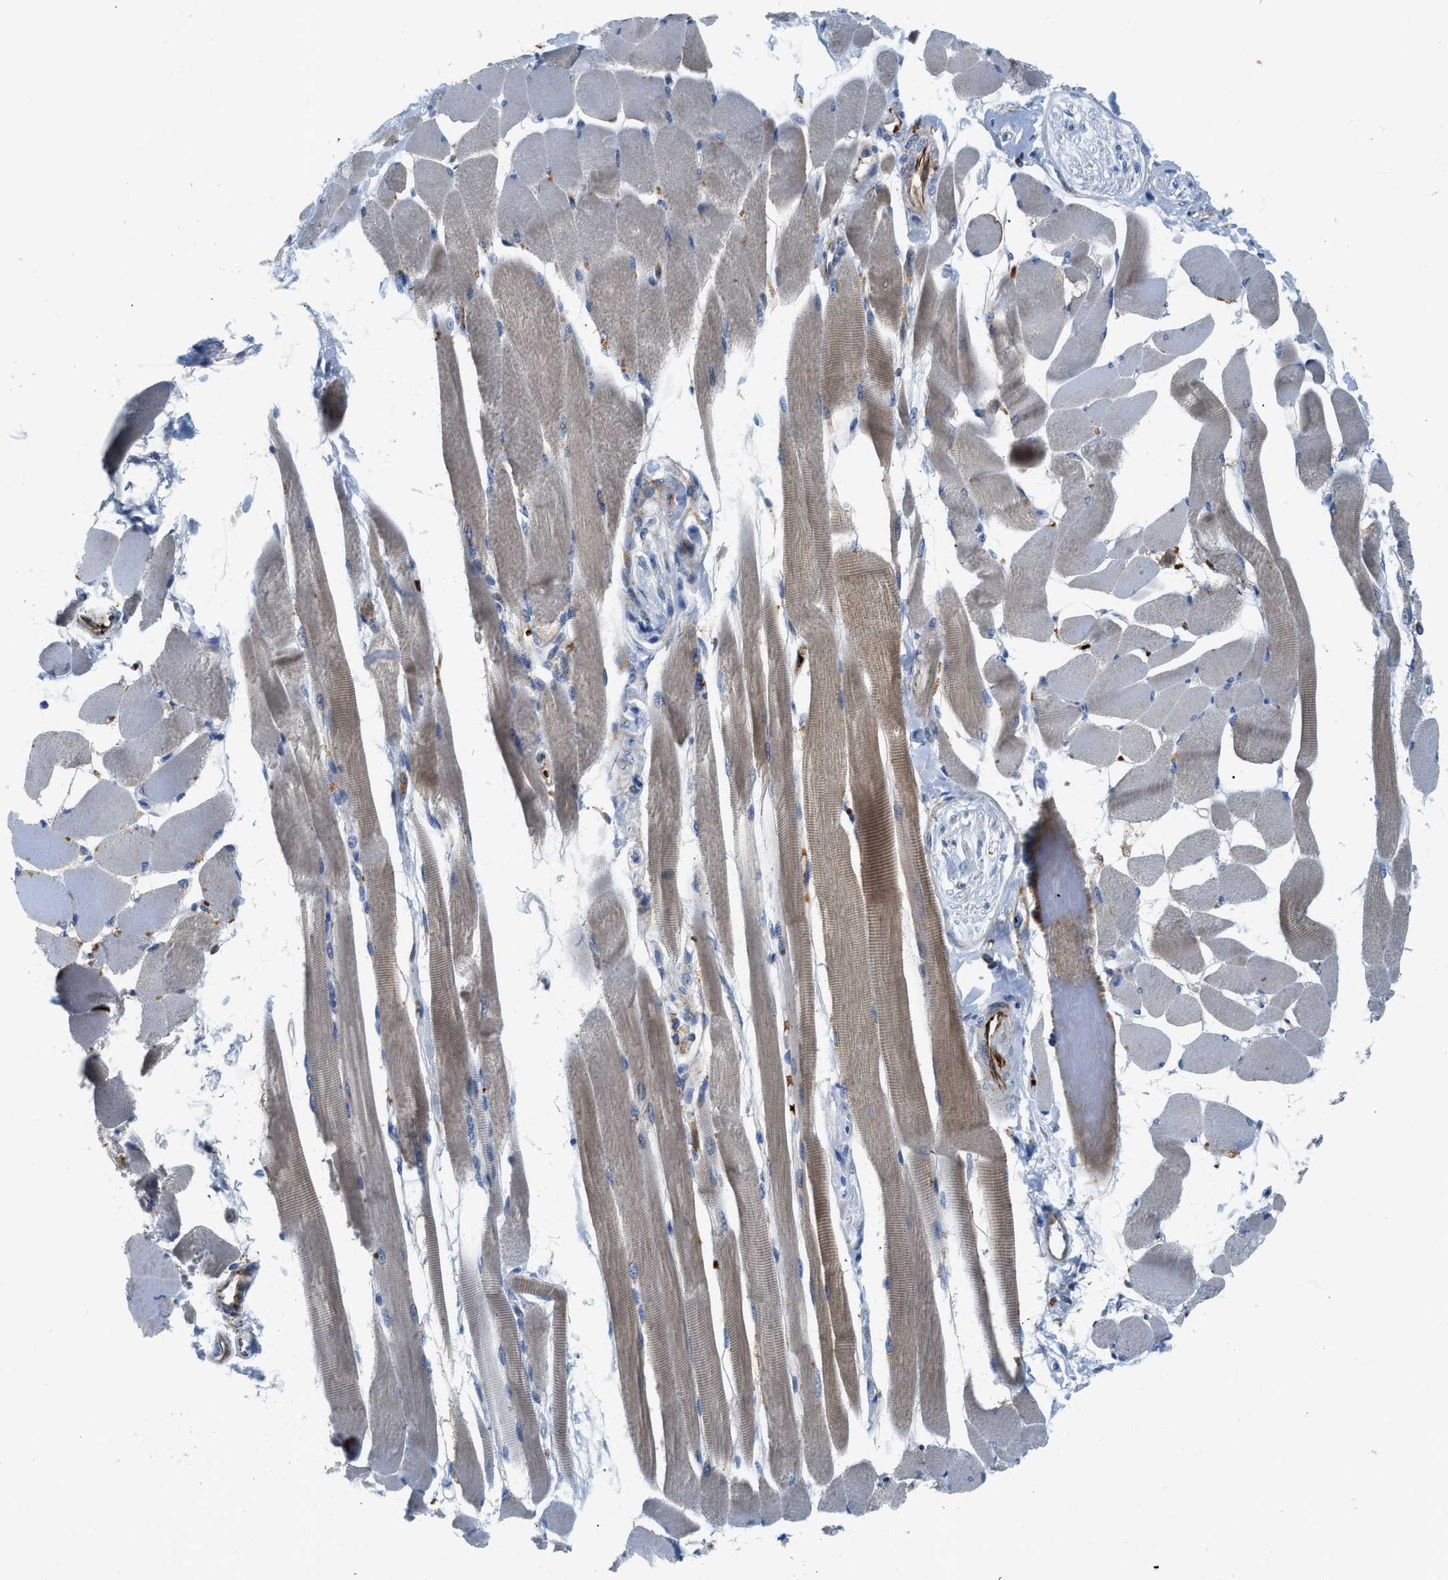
{"staining": {"intensity": "weak", "quantity": "25%-75%", "location": "cytoplasmic/membranous"}, "tissue": "skeletal muscle", "cell_type": "Myocytes", "image_type": "normal", "snomed": [{"axis": "morphology", "description": "Normal tissue, NOS"}, {"axis": "topography", "description": "Skeletal muscle"}, {"axis": "topography", "description": "Peripheral nerve tissue"}], "caption": "Protein staining demonstrates weak cytoplasmic/membranous staining in about 25%-75% of myocytes in benign skeletal muscle.", "gene": "ZNF831", "patient": {"sex": "female", "age": 84}}